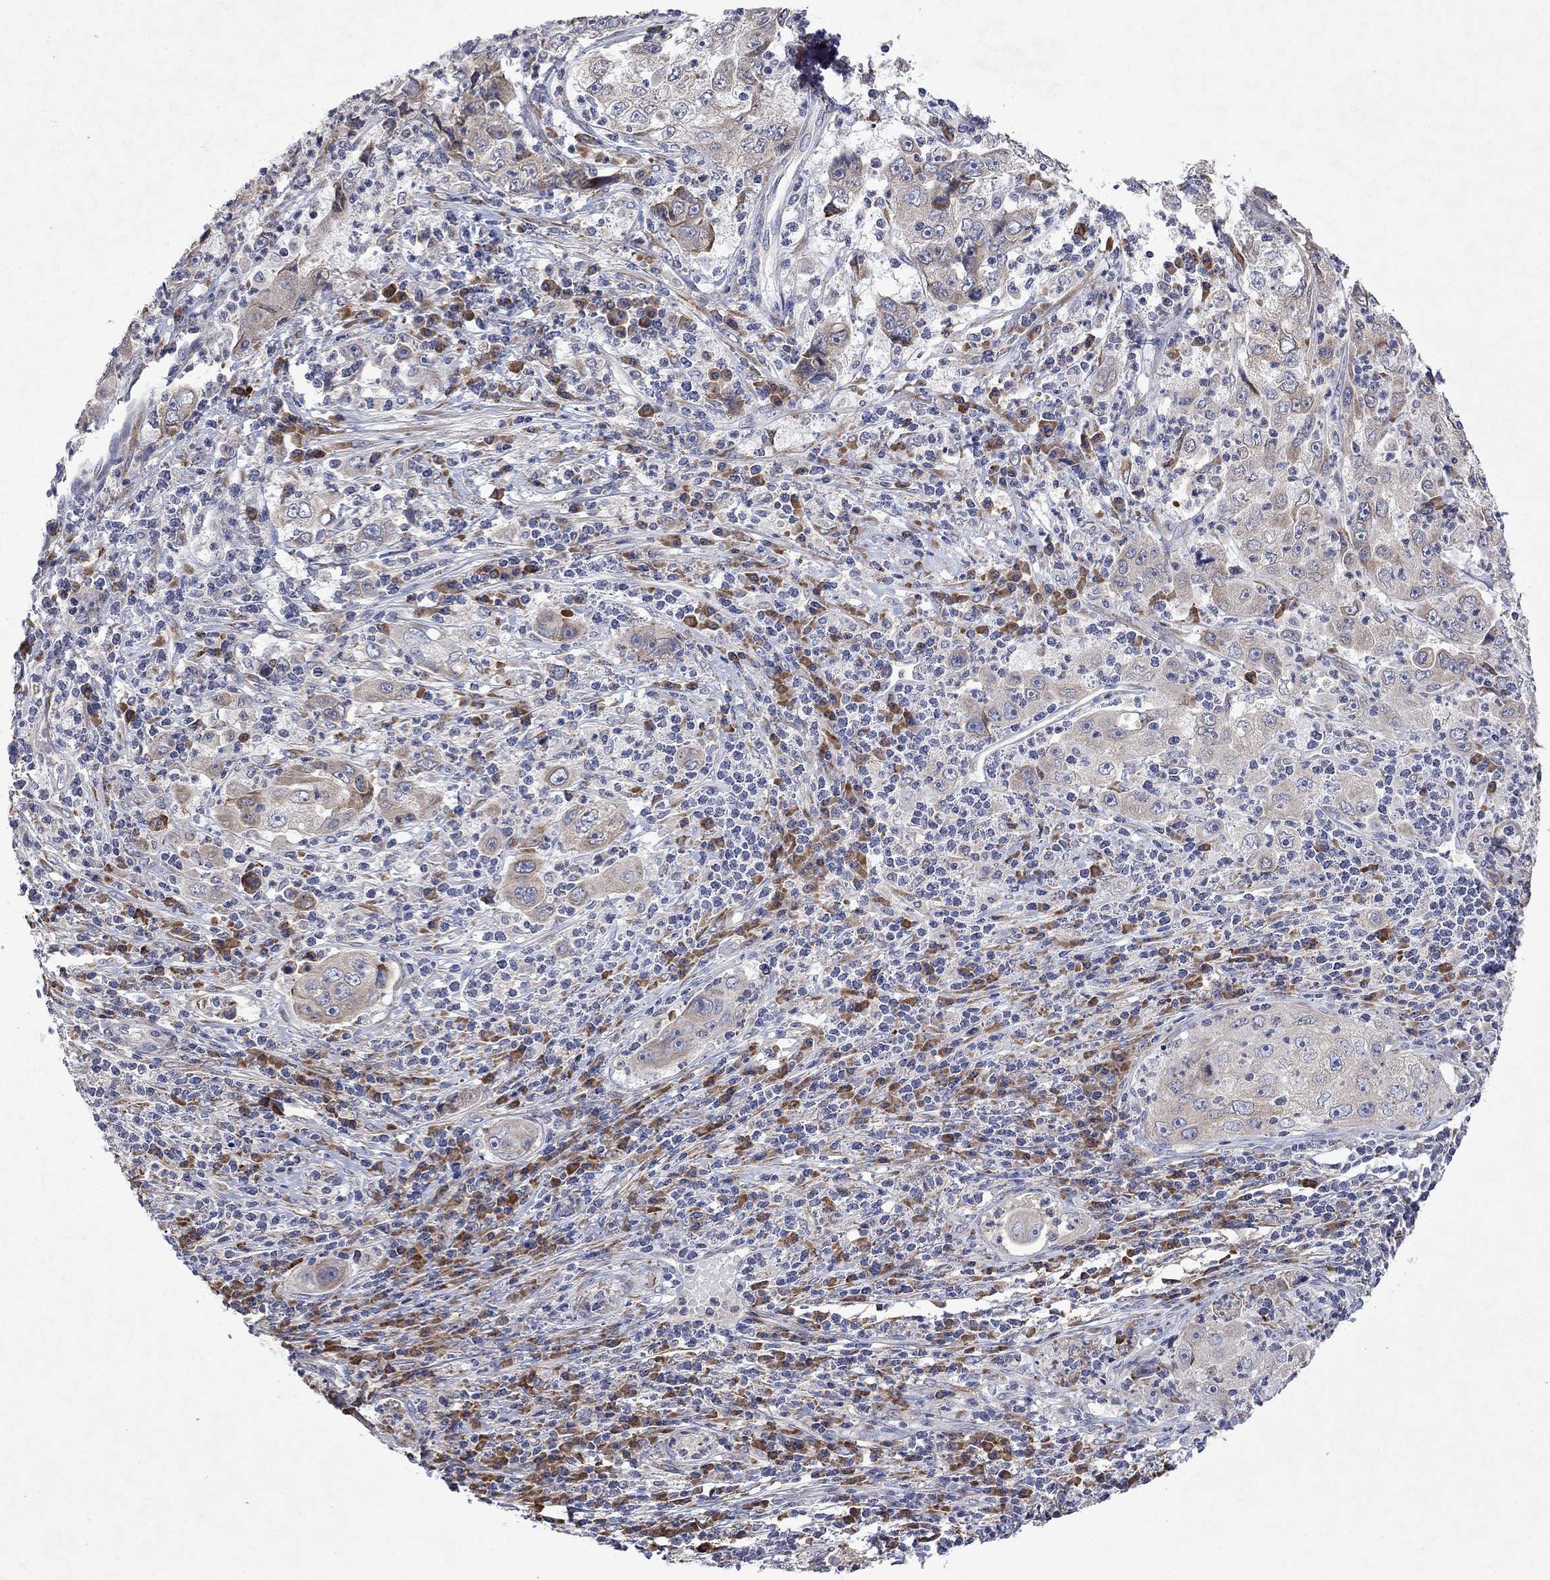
{"staining": {"intensity": "weak", "quantity": "<25%", "location": "cytoplasmic/membranous"}, "tissue": "cervical cancer", "cell_type": "Tumor cells", "image_type": "cancer", "snomed": [{"axis": "morphology", "description": "Squamous cell carcinoma, NOS"}, {"axis": "topography", "description": "Cervix"}], "caption": "Tumor cells show no significant protein positivity in cervical squamous cell carcinoma. (Brightfield microscopy of DAB IHC at high magnification).", "gene": "TMEM97", "patient": {"sex": "female", "age": 36}}